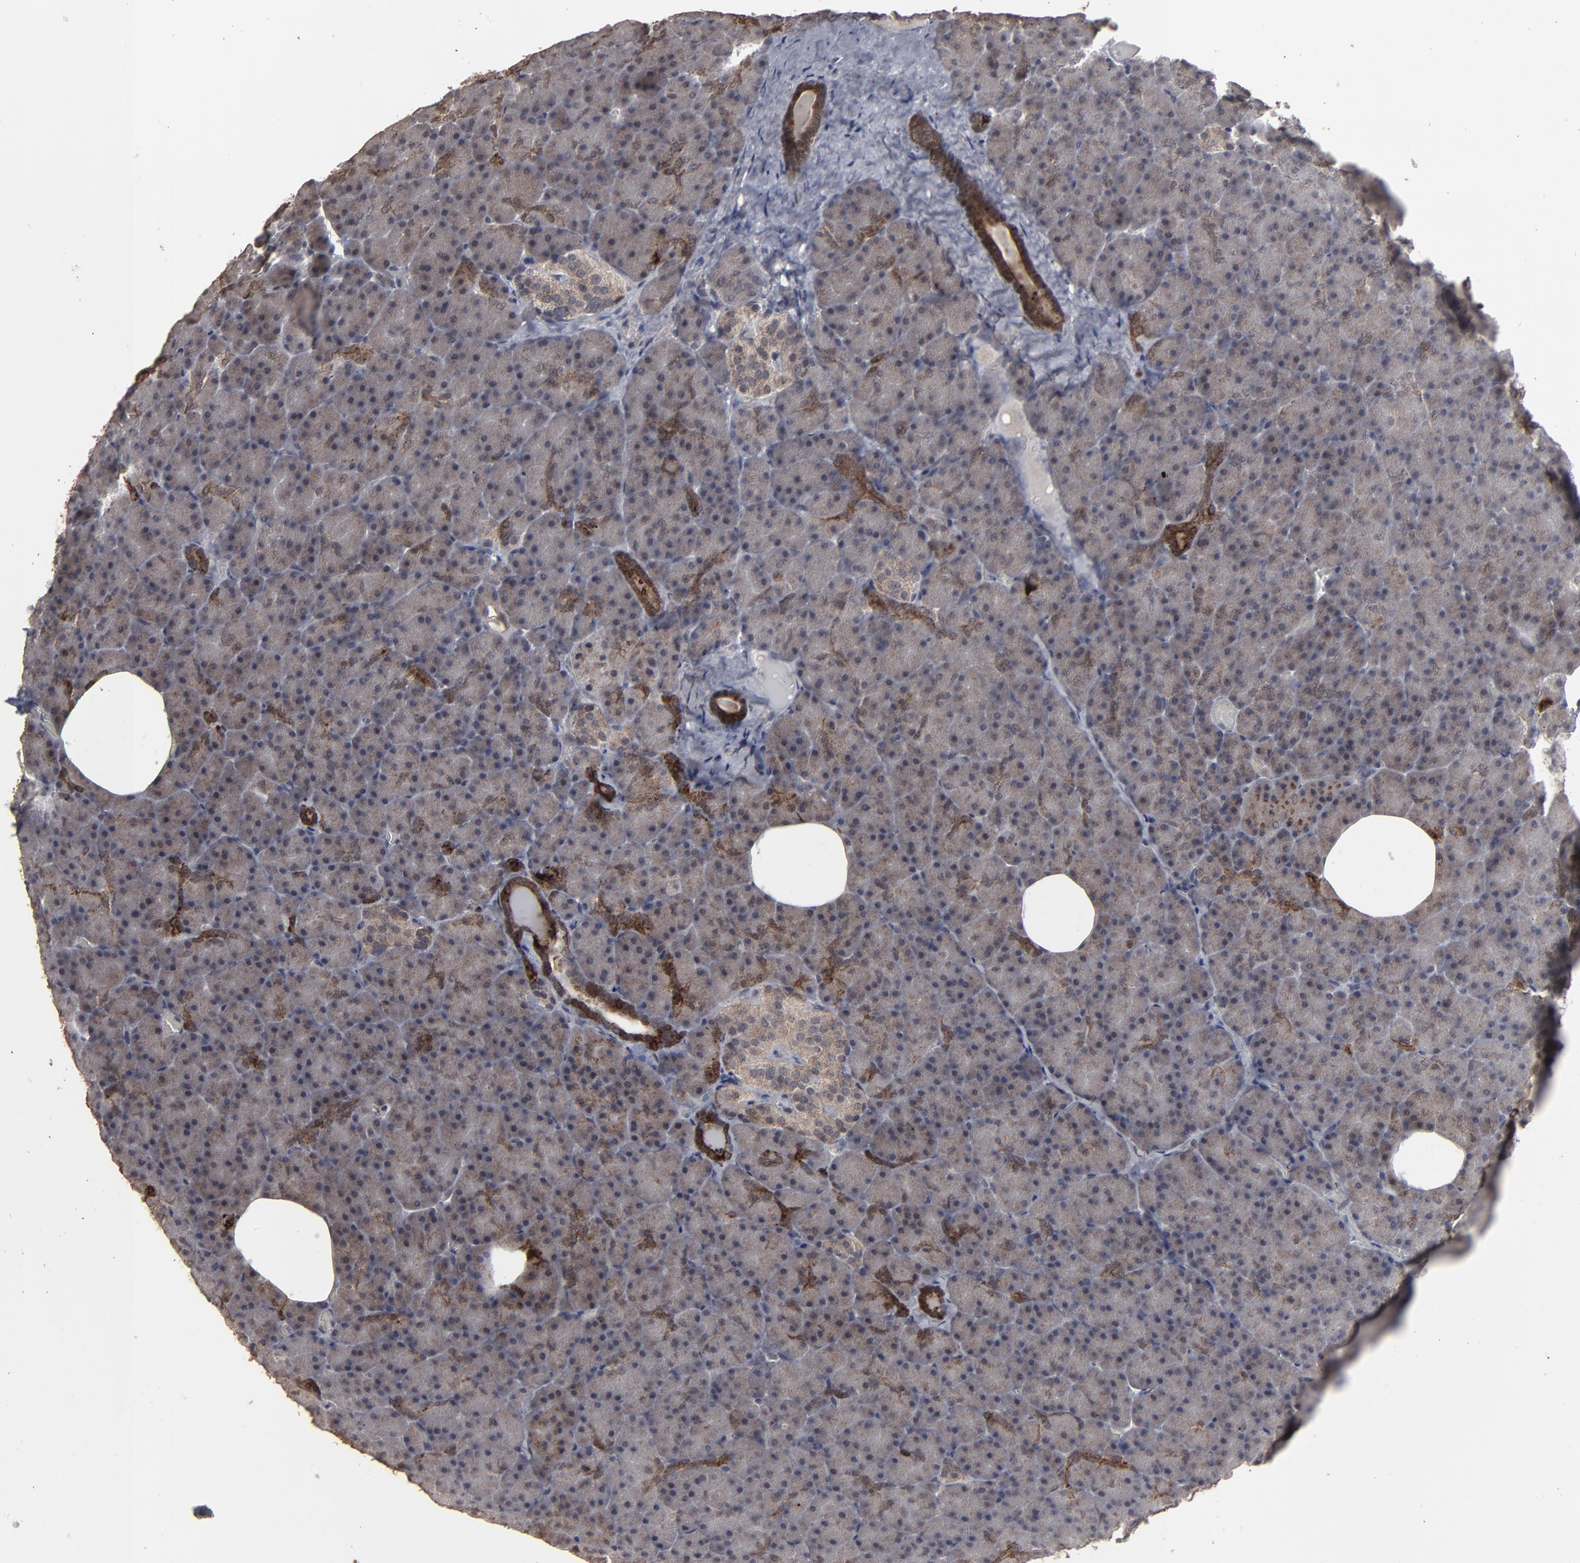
{"staining": {"intensity": "weak", "quantity": "25%-75%", "location": "cytoplasmic/membranous"}, "tissue": "pancreas", "cell_type": "Exocrine glandular cells", "image_type": "normal", "snomed": [{"axis": "morphology", "description": "Normal tissue, NOS"}, {"axis": "topography", "description": "Pancreas"}], "caption": "Immunohistochemical staining of benign pancreas reveals low levels of weak cytoplasmic/membranous positivity in about 25%-75% of exocrine glandular cells. (Stains: DAB (3,3'-diaminobenzidine) in brown, nuclei in blue, Microscopy: brightfield microscopy at high magnification).", "gene": "SLC22A17", "patient": {"sex": "female", "age": 35}}